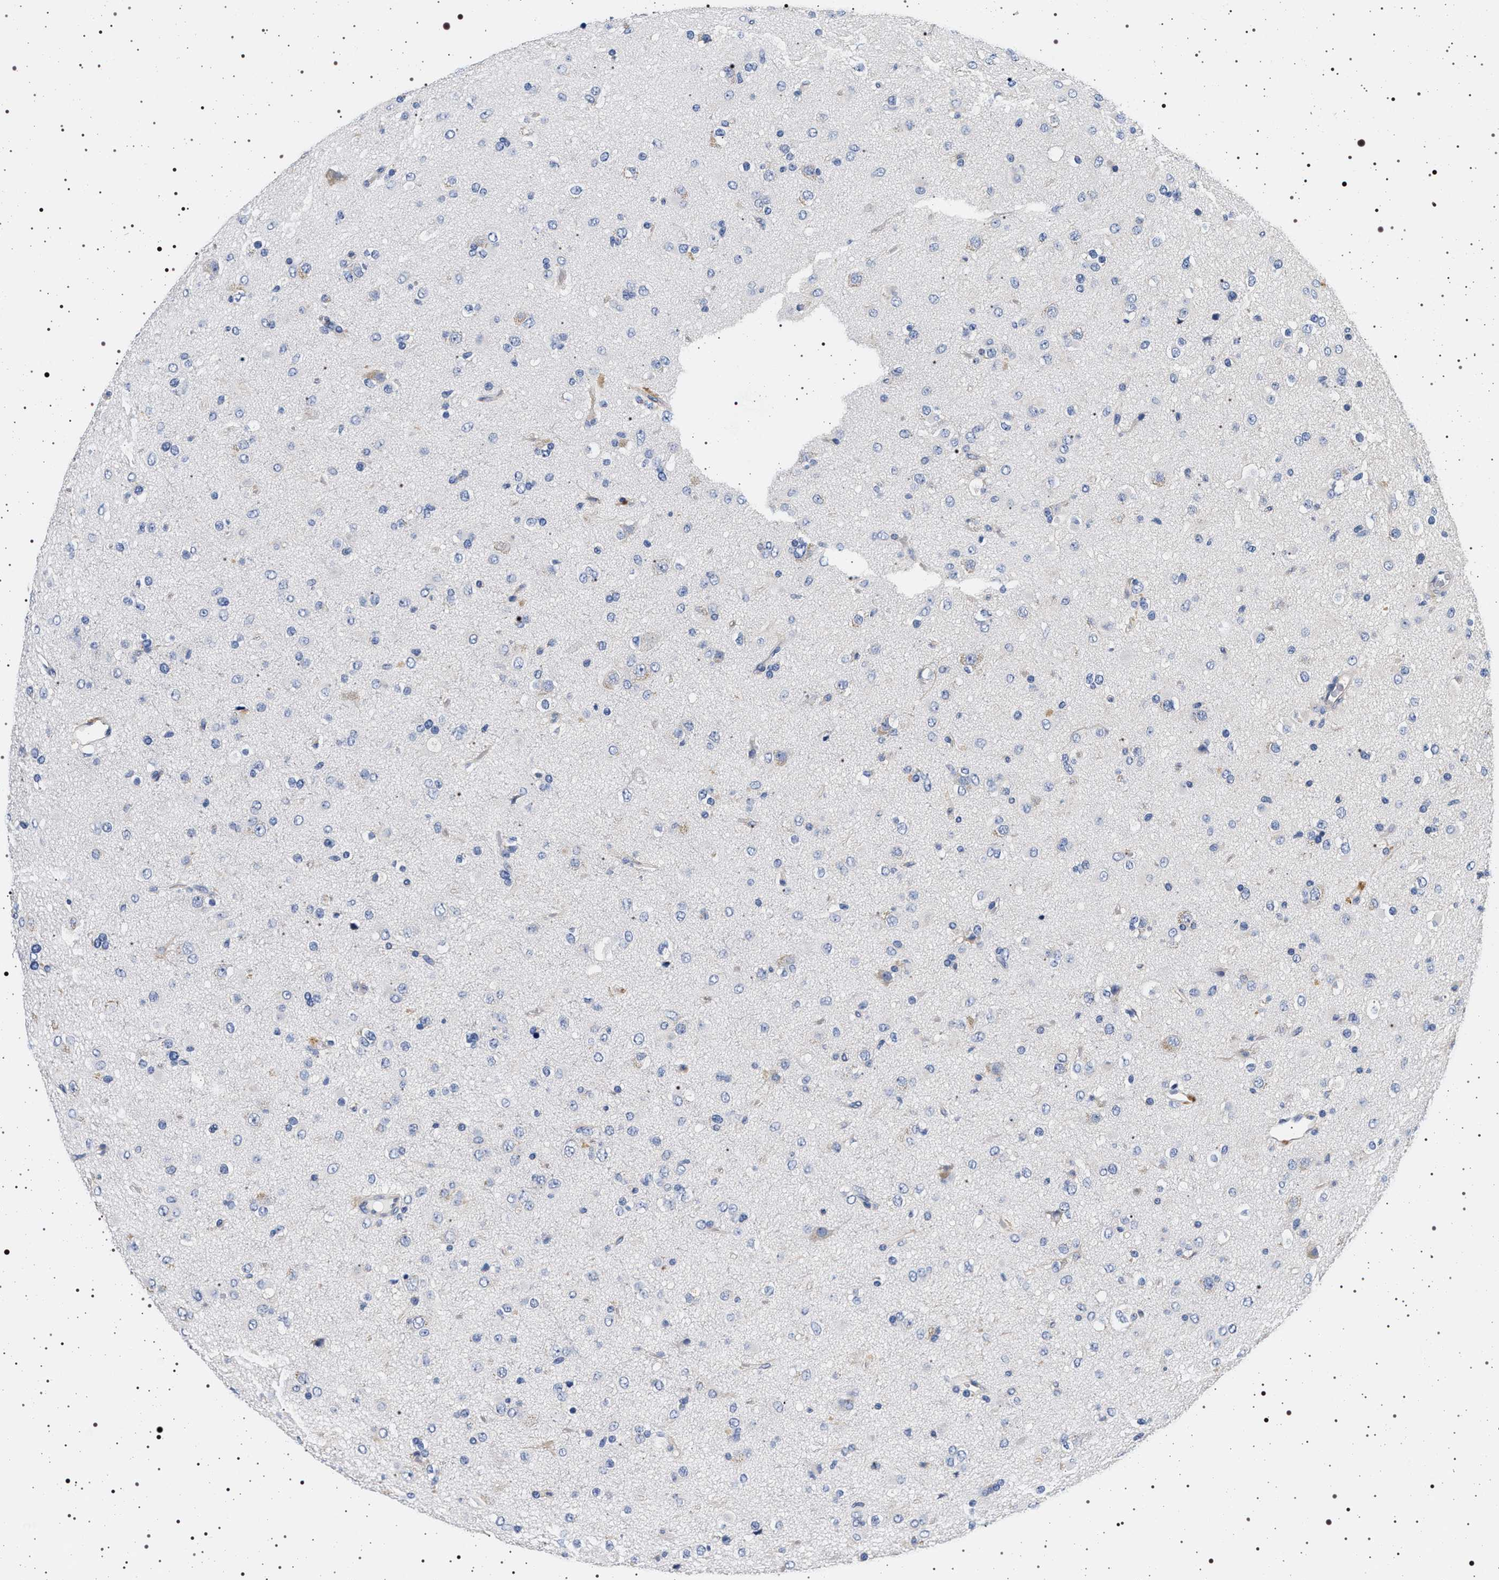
{"staining": {"intensity": "weak", "quantity": "<25%", "location": "cytoplasmic/membranous"}, "tissue": "glioma", "cell_type": "Tumor cells", "image_type": "cancer", "snomed": [{"axis": "morphology", "description": "Glioma, malignant, Low grade"}, {"axis": "topography", "description": "Brain"}], "caption": "The micrograph exhibits no significant positivity in tumor cells of glioma.", "gene": "HSD17B1", "patient": {"sex": "male", "age": 65}}